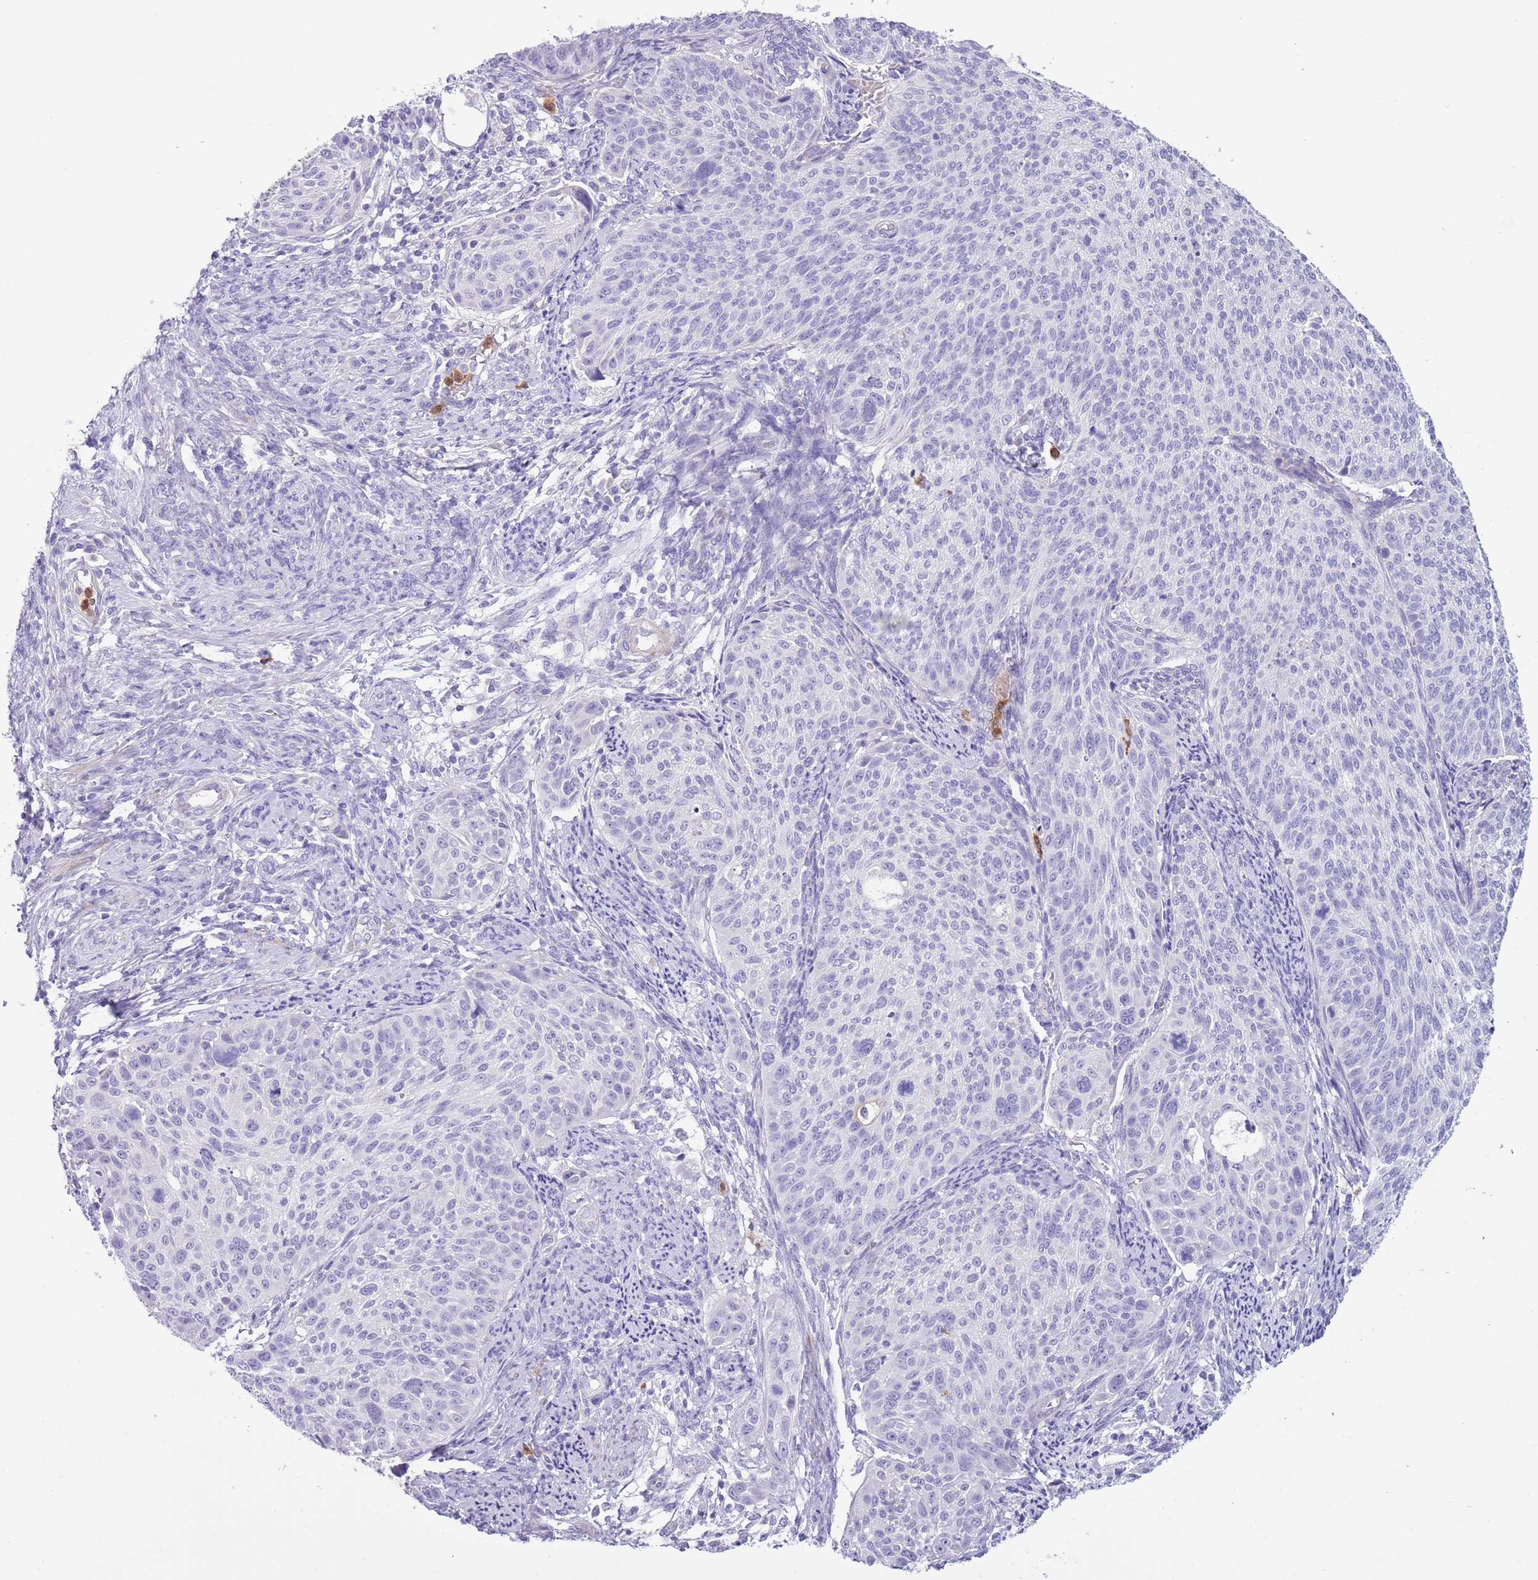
{"staining": {"intensity": "negative", "quantity": "none", "location": "none"}, "tissue": "cervical cancer", "cell_type": "Tumor cells", "image_type": "cancer", "snomed": [{"axis": "morphology", "description": "Squamous cell carcinoma, NOS"}, {"axis": "topography", "description": "Cervix"}], "caption": "Immunohistochemistry (IHC) of human cervical cancer (squamous cell carcinoma) exhibits no expression in tumor cells.", "gene": "OR6M1", "patient": {"sex": "female", "age": 70}}